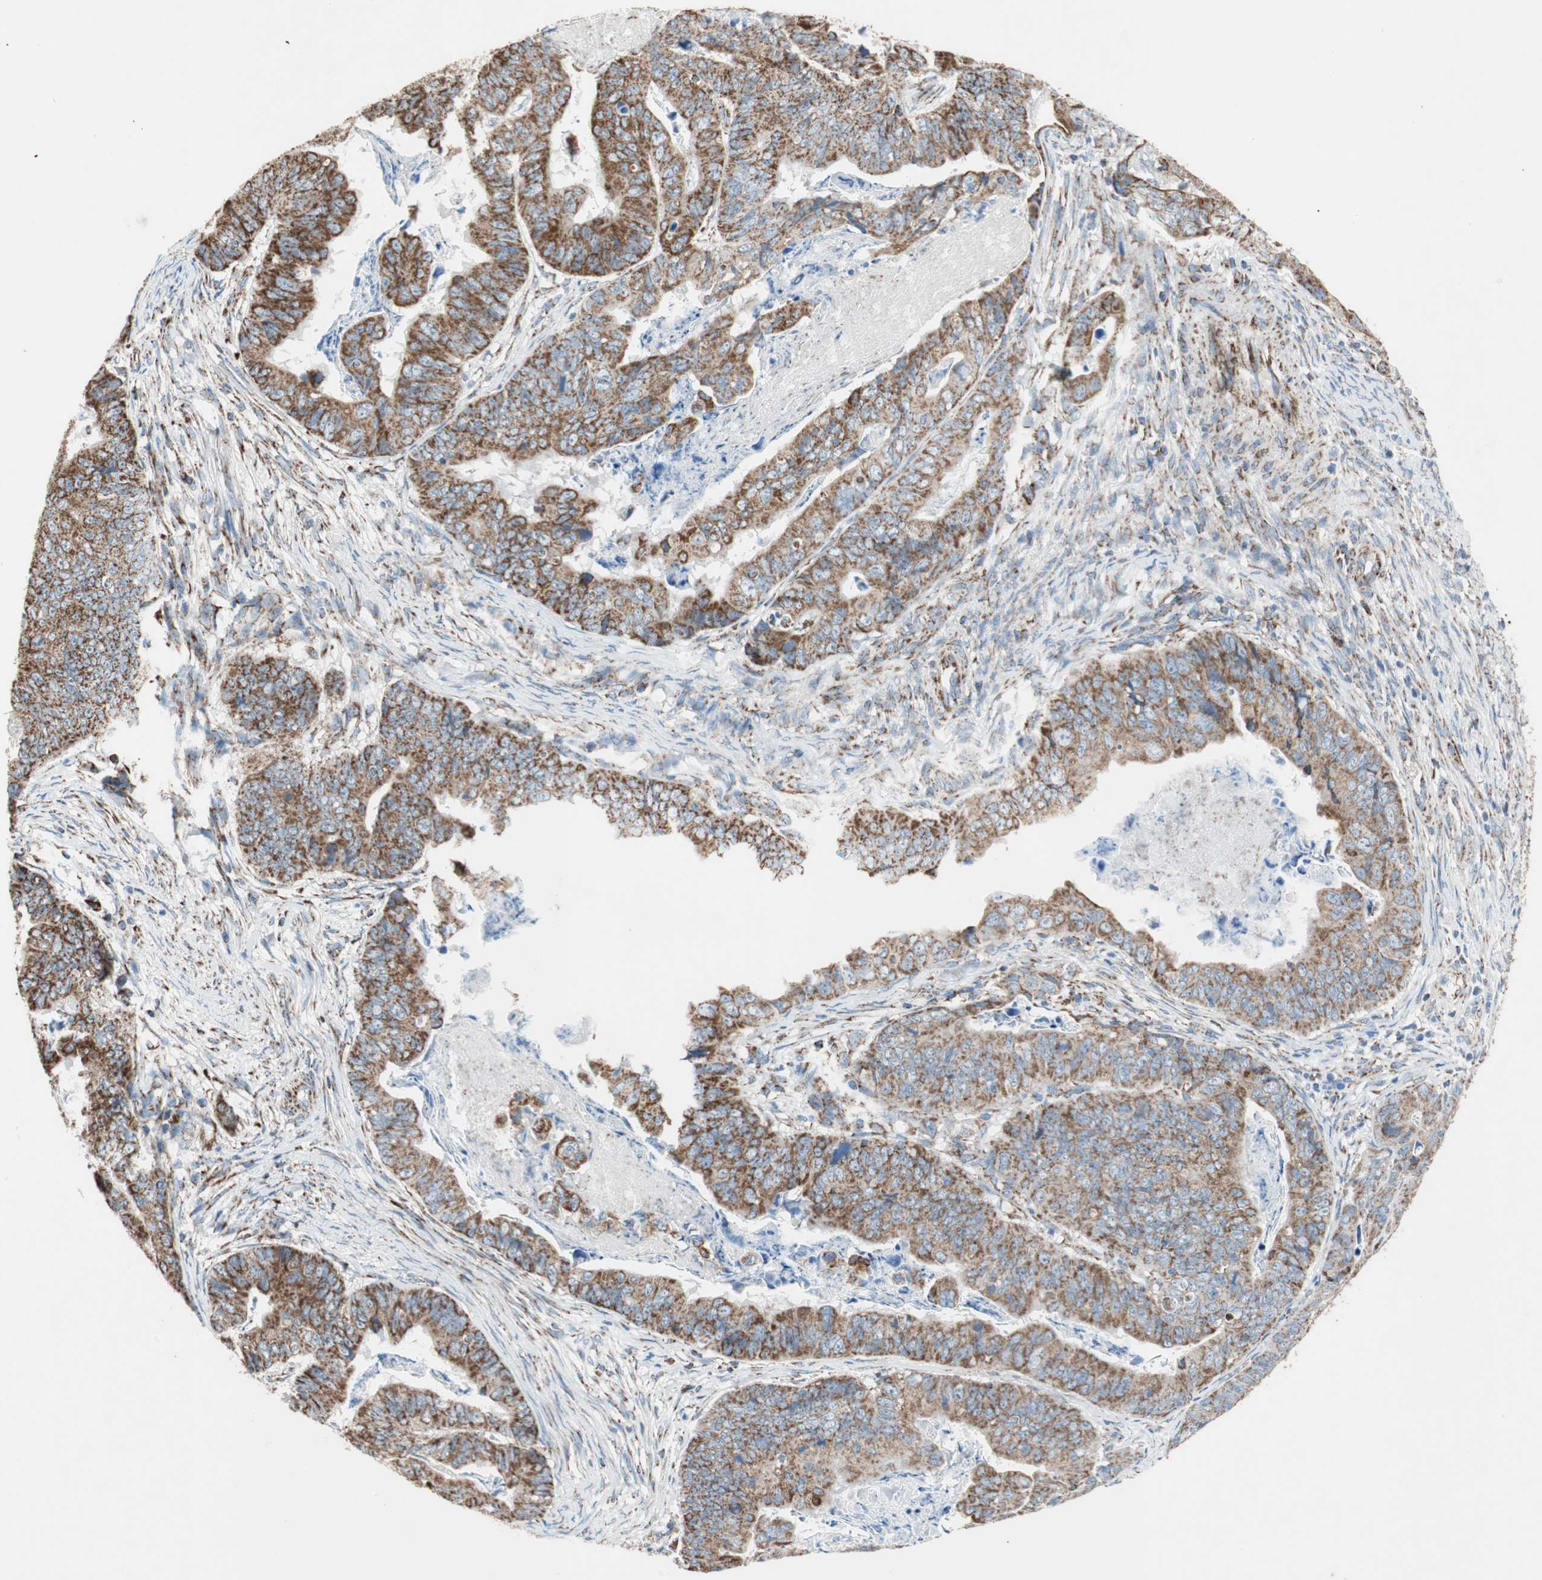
{"staining": {"intensity": "strong", "quantity": ">75%", "location": "cytoplasmic/membranous"}, "tissue": "stomach cancer", "cell_type": "Tumor cells", "image_type": "cancer", "snomed": [{"axis": "morphology", "description": "Adenocarcinoma, NOS"}, {"axis": "topography", "description": "Stomach, lower"}], "caption": "Immunohistochemical staining of adenocarcinoma (stomach) demonstrates high levels of strong cytoplasmic/membranous staining in approximately >75% of tumor cells.", "gene": "PCSK4", "patient": {"sex": "male", "age": 77}}